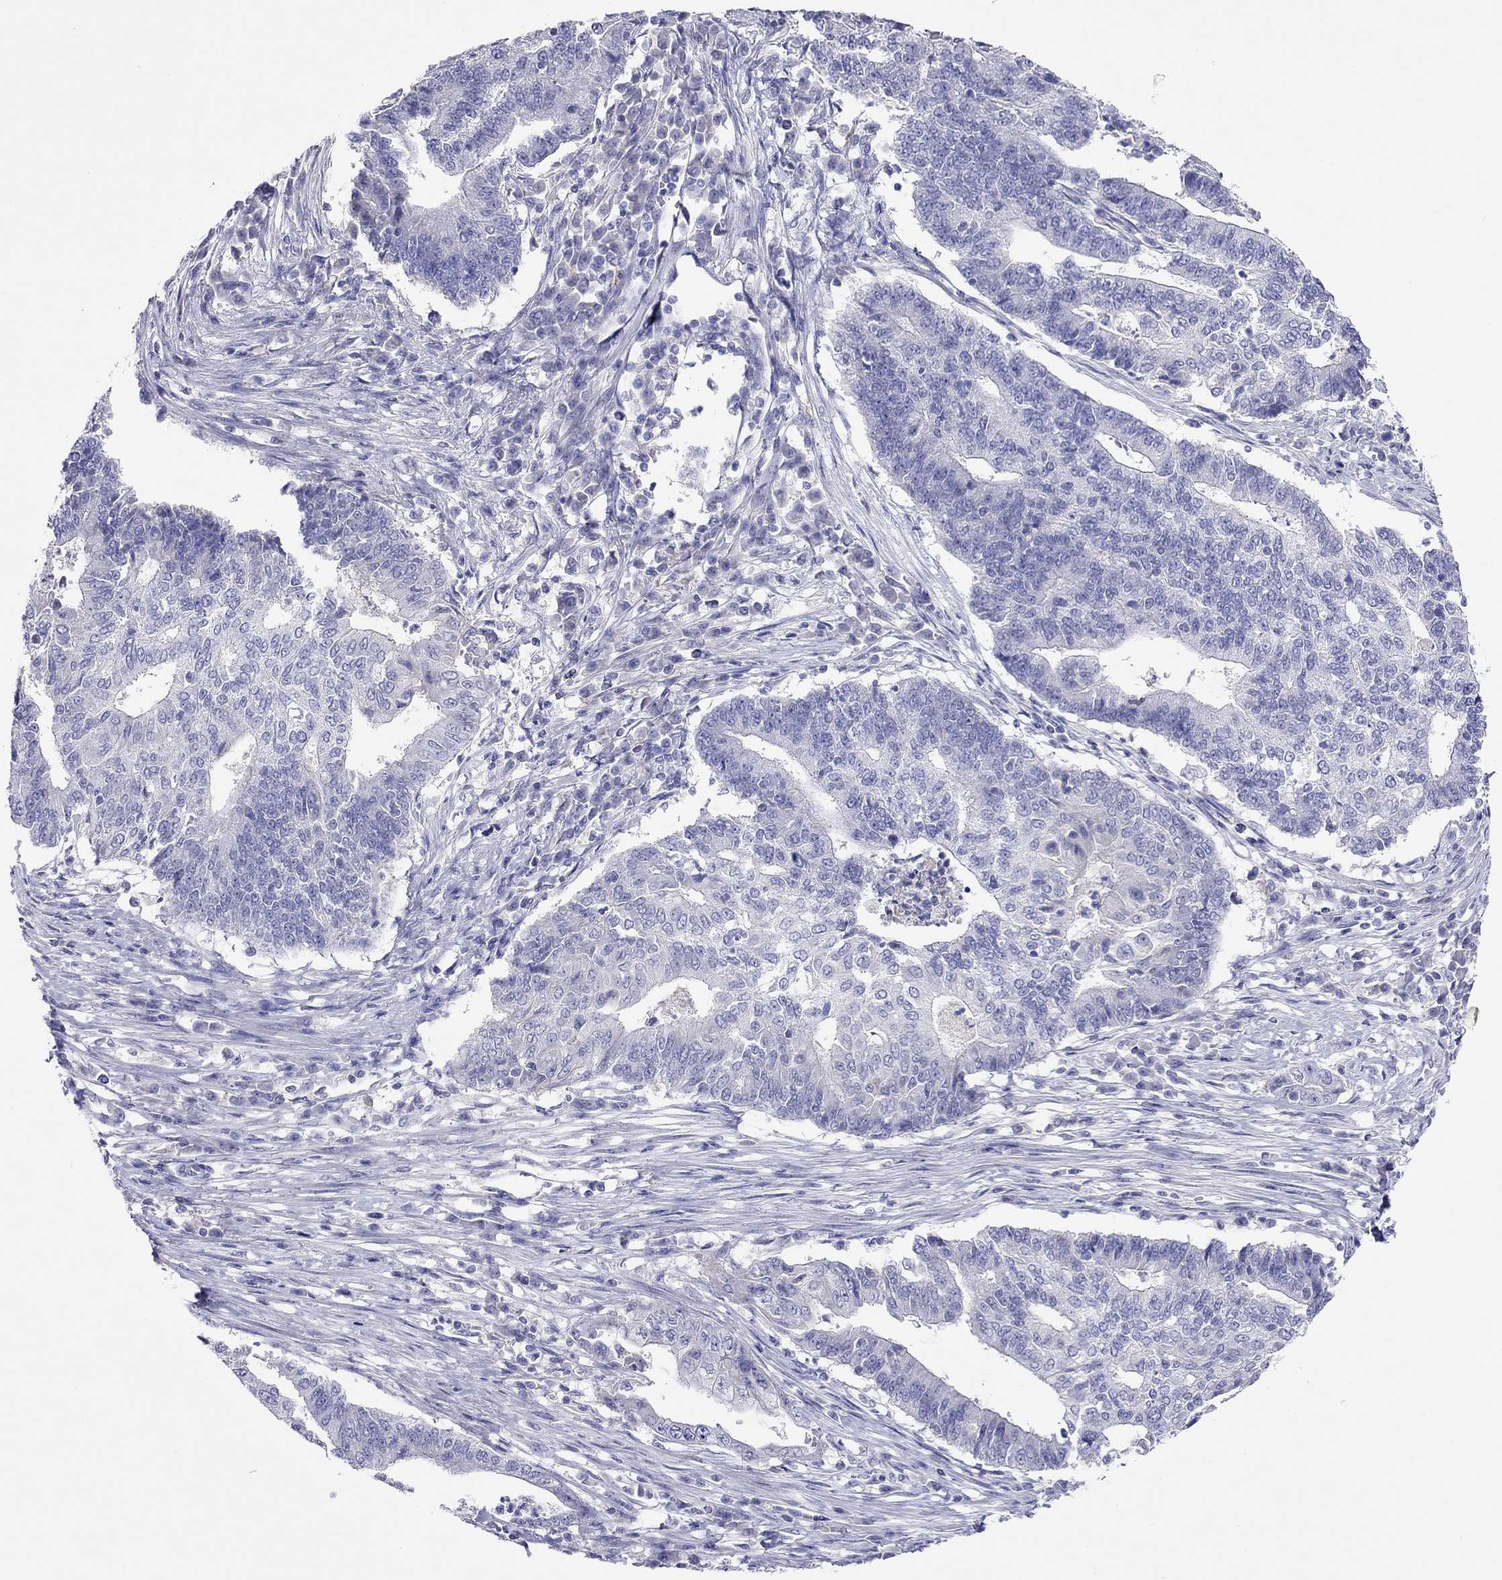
{"staining": {"intensity": "negative", "quantity": "none", "location": "none"}, "tissue": "endometrial cancer", "cell_type": "Tumor cells", "image_type": "cancer", "snomed": [{"axis": "morphology", "description": "Adenocarcinoma, NOS"}, {"axis": "topography", "description": "Uterus"}, {"axis": "topography", "description": "Endometrium"}], "caption": "Immunohistochemistry micrograph of endometrial adenocarcinoma stained for a protein (brown), which reveals no expression in tumor cells.", "gene": "CAPNS2", "patient": {"sex": "female", "age": 54}}